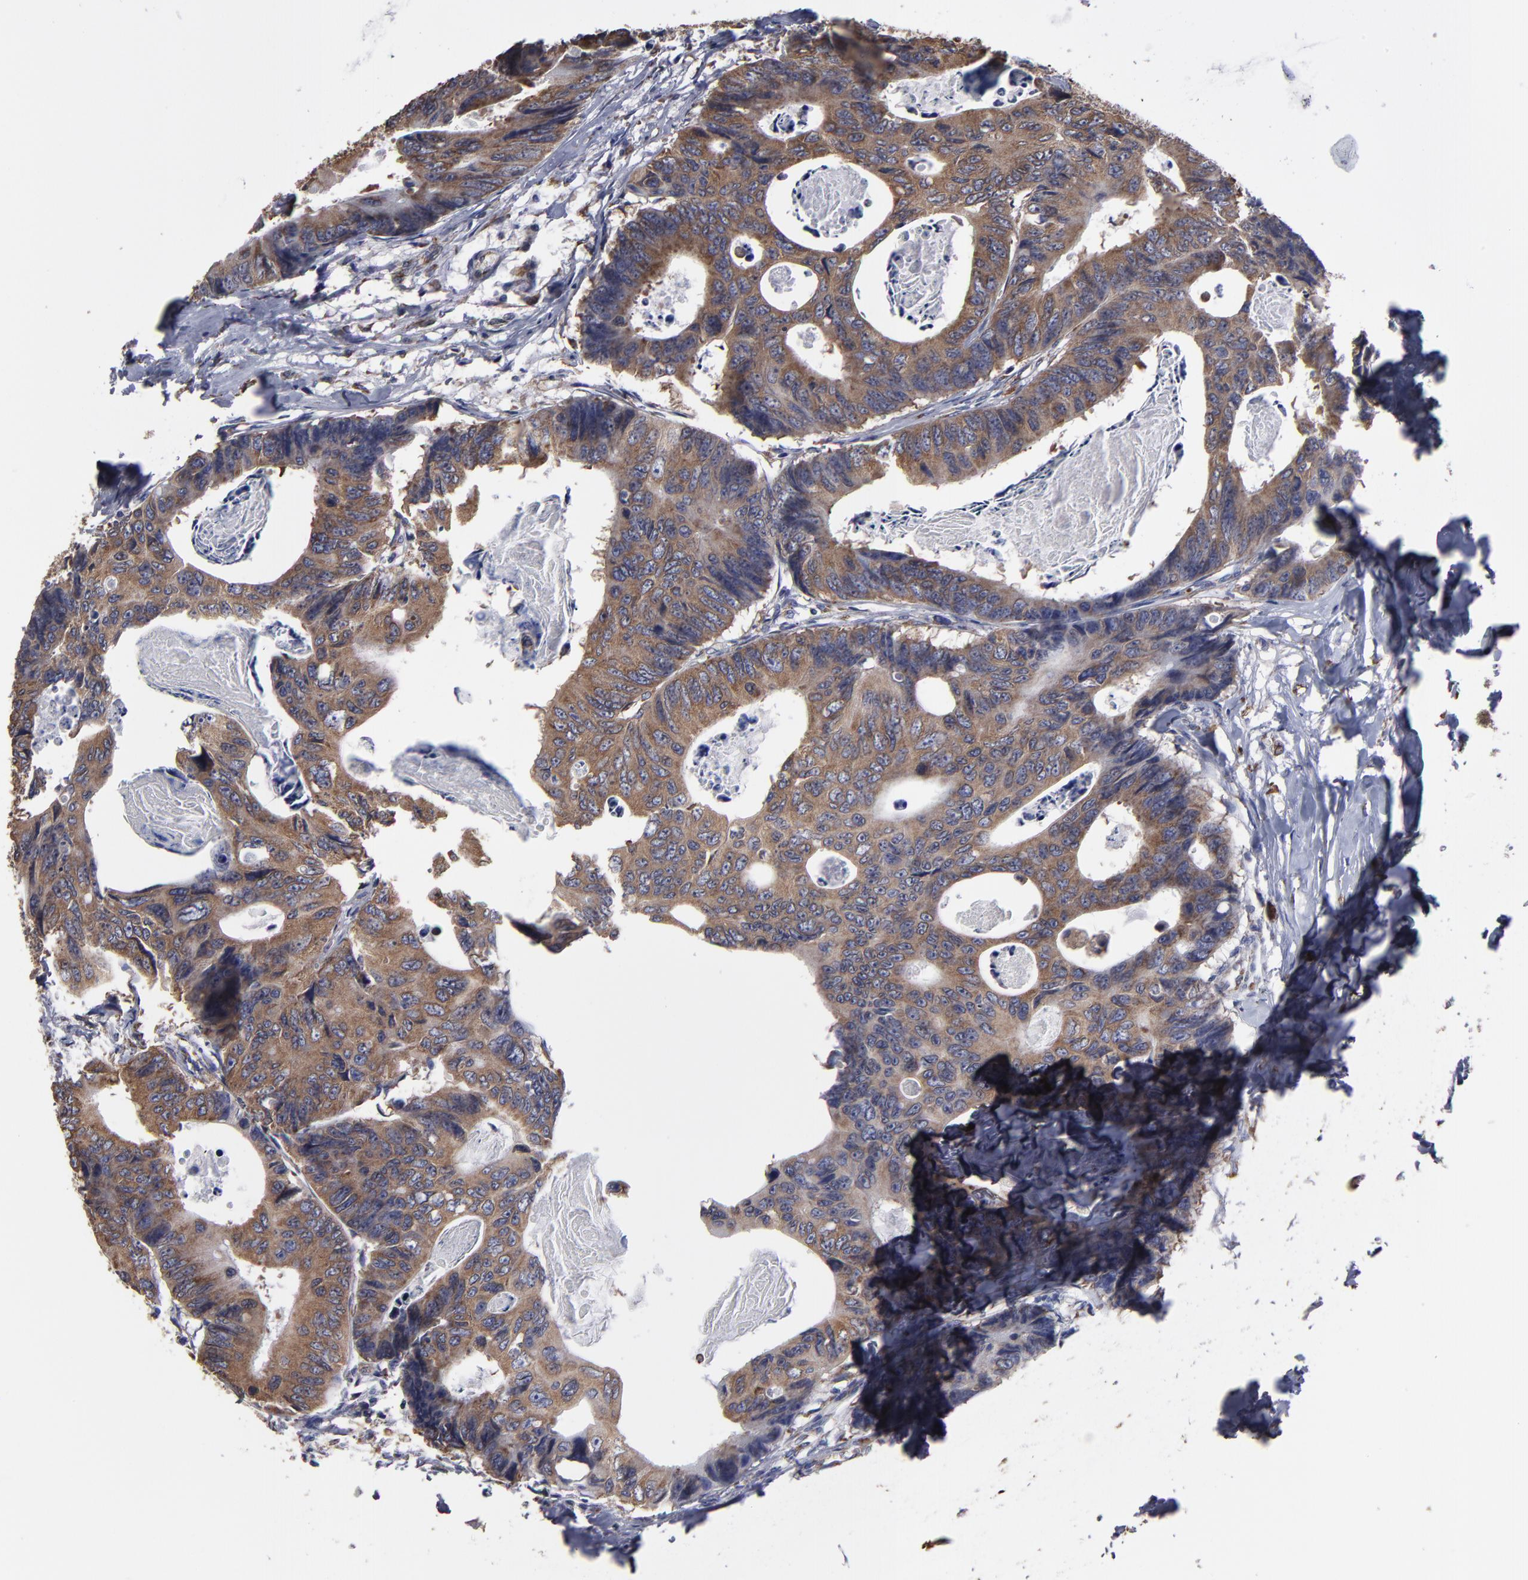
{"staining": {"intensity": "strong", "quantity": ">75%", "location": "cytoplasmic/membranous"}, "tissue": "colorectal cancer", "cell_type": "Tumor cells", "image_type": "cancer", "snomed": [{"axis": "morphology", "description": "Adenocarcinoma, NOS"}, {"axis": "topography", "description": "Colon"}], "caption": "Human colorectal cancer stained for a protein (brown) demonstrates strong cytoplasmic/membranous positive positivity in about >75% of tumor cells.", "gene": "SND1", "patient": {"sex": "female", "age": 55}}